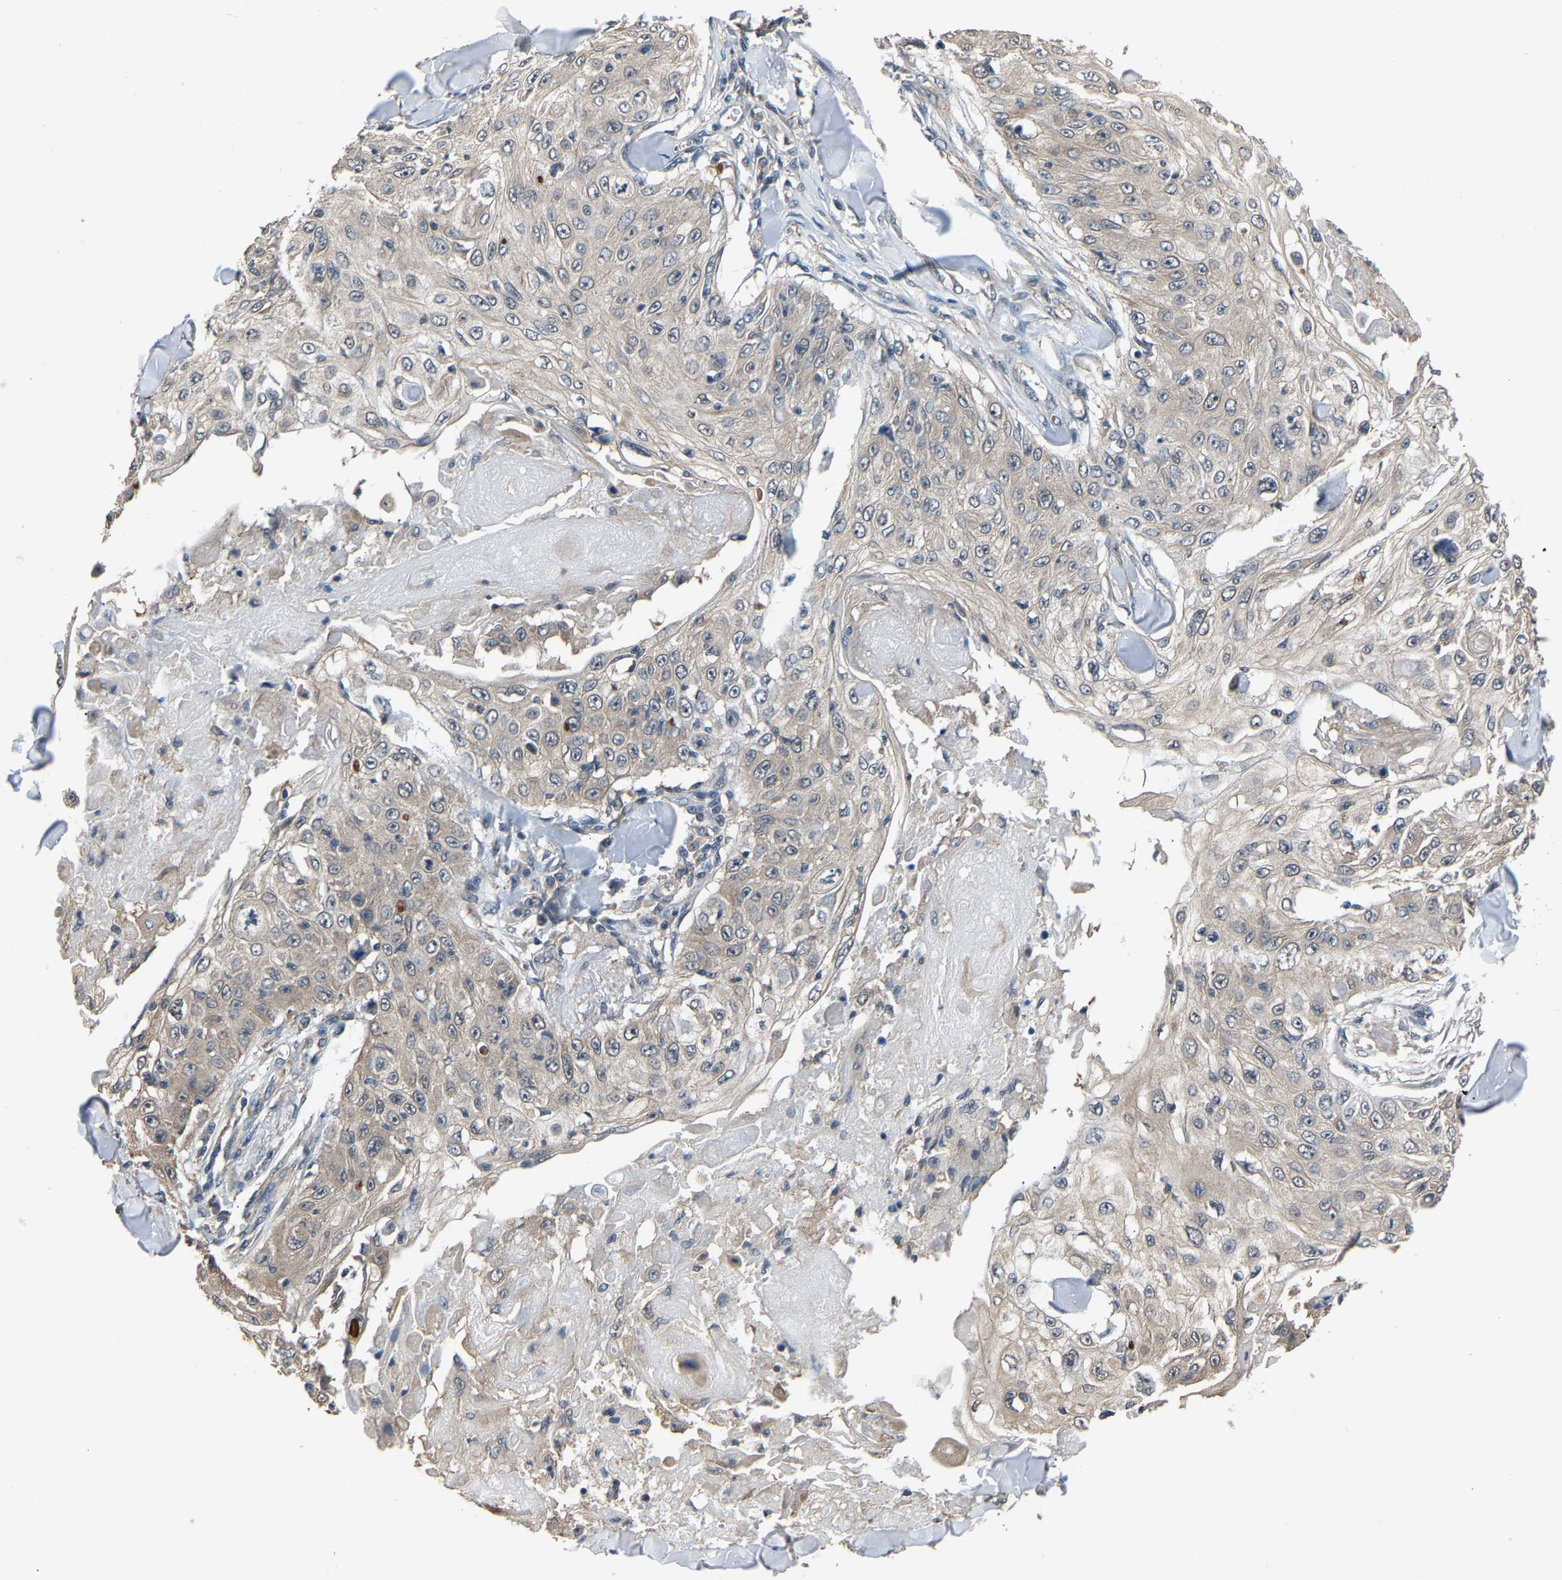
{"staining": {"intensity": "weak", "quantity": "<25%", "location": "cytoplasmic/membranous"}, "tissue": "skin cancer", "cell_type": "Tumor cells", "image_type": "cancer", "snomed": [{"axis": "morphology", "description": "Squamous cell carcinoma, NOS"}, {"axis": "topography", "description": "Skin"}], "caption": "This is an IHC photomicrograph of skin cancer. There is no staining in tumor cells.", "gene": "ABCC9", "patient": {"sex": "male", "age": 86}}